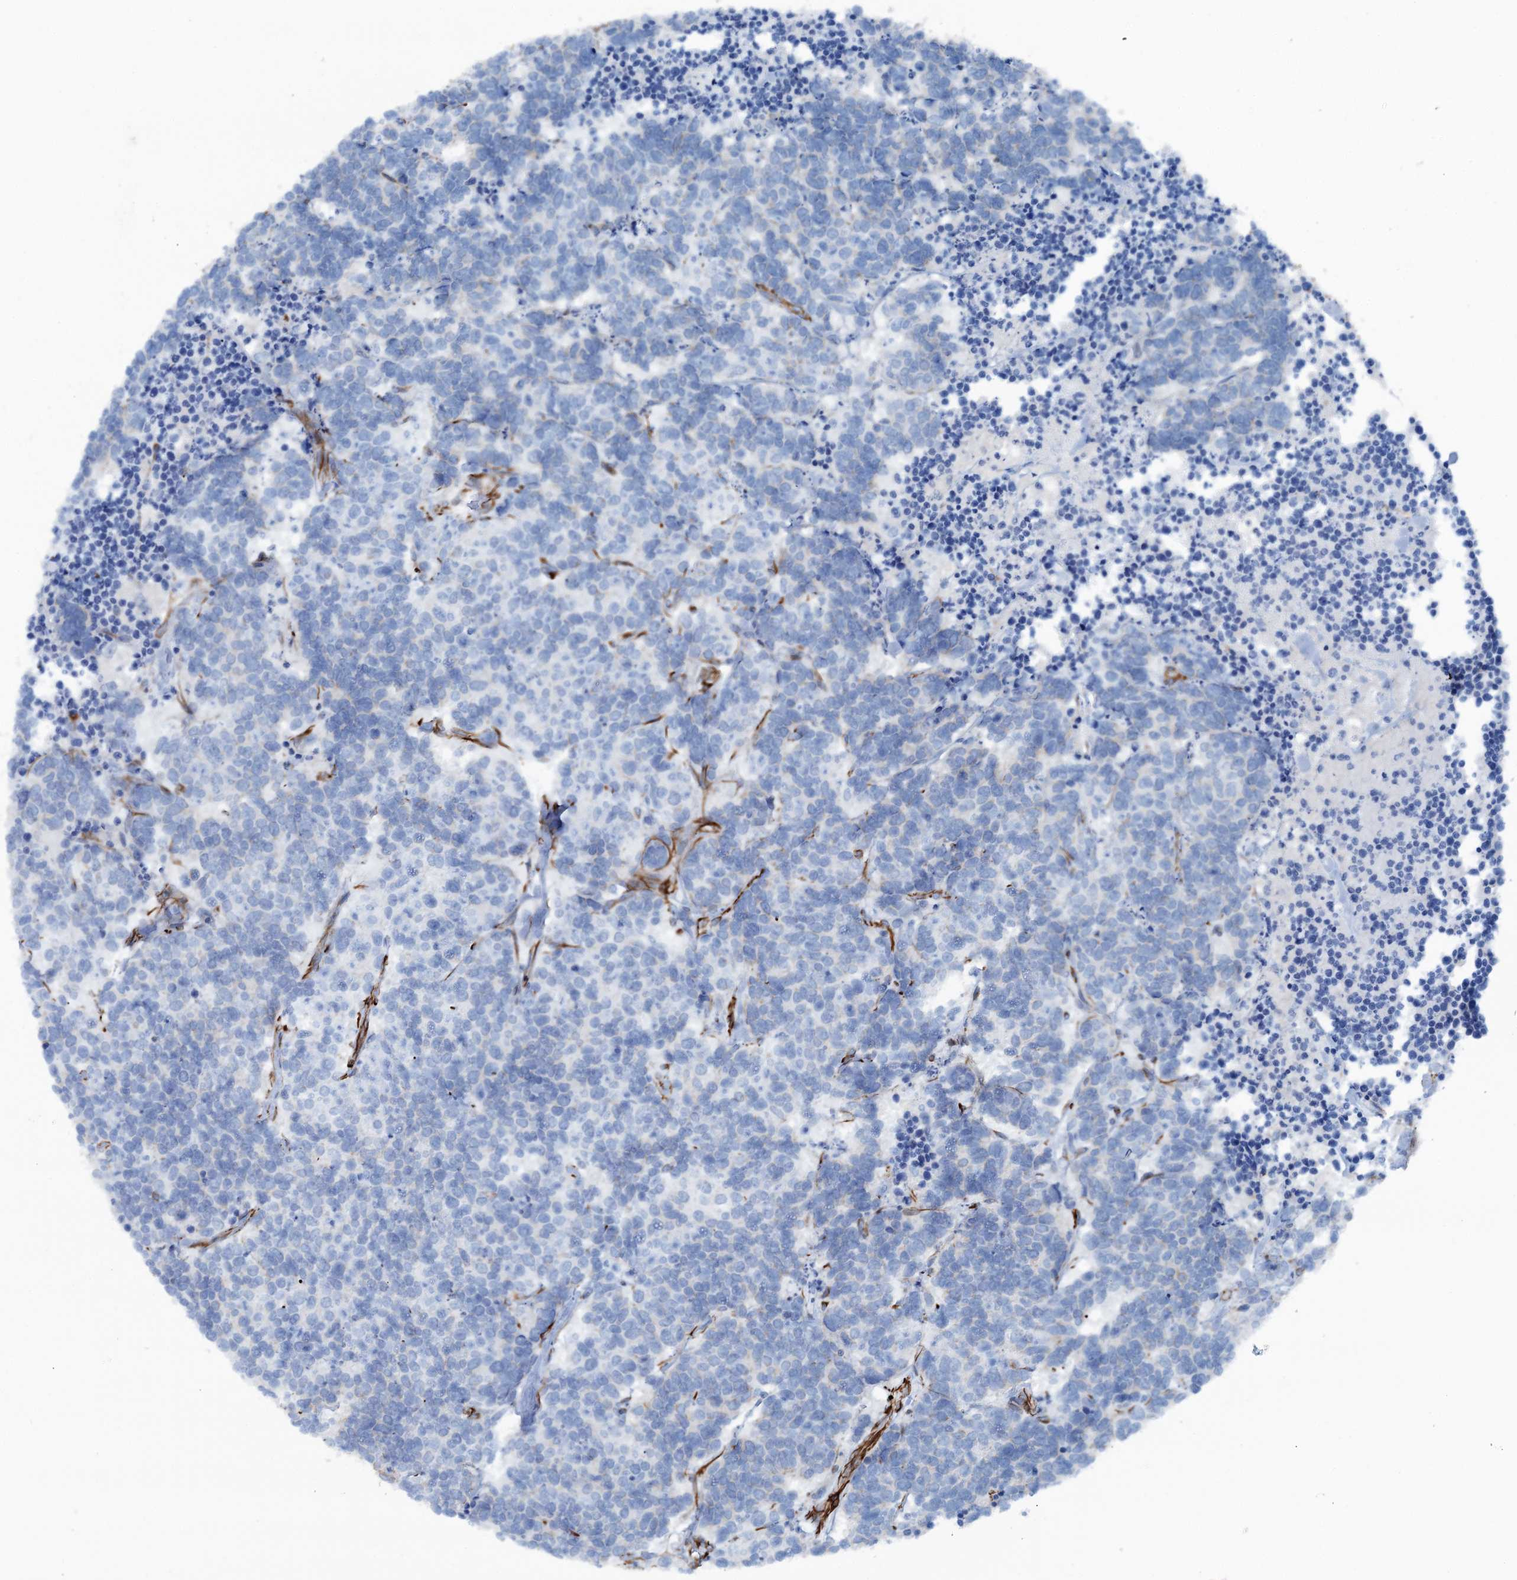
{"staining": {"intensity": "negative", "quantity": "none", "location": "none"}, "tissue": "carcinoid", "cell_type": "Tumor cells", "image_type": "cancer", "snomed": [{"axis": "morphology", "description": "Carcinoma, NOS"}, {"axis": "morphology", "description": "Carcinoid, malignant, NOS"}, {"axis": "topography", "description": "Urinary bladder"}], "caption": "This is an IHC micrograph of human carcinoid. There is no staining in tumor cells.", "gene": "CALCOCO1", "patient": {"sex": "male", "age": 57}}